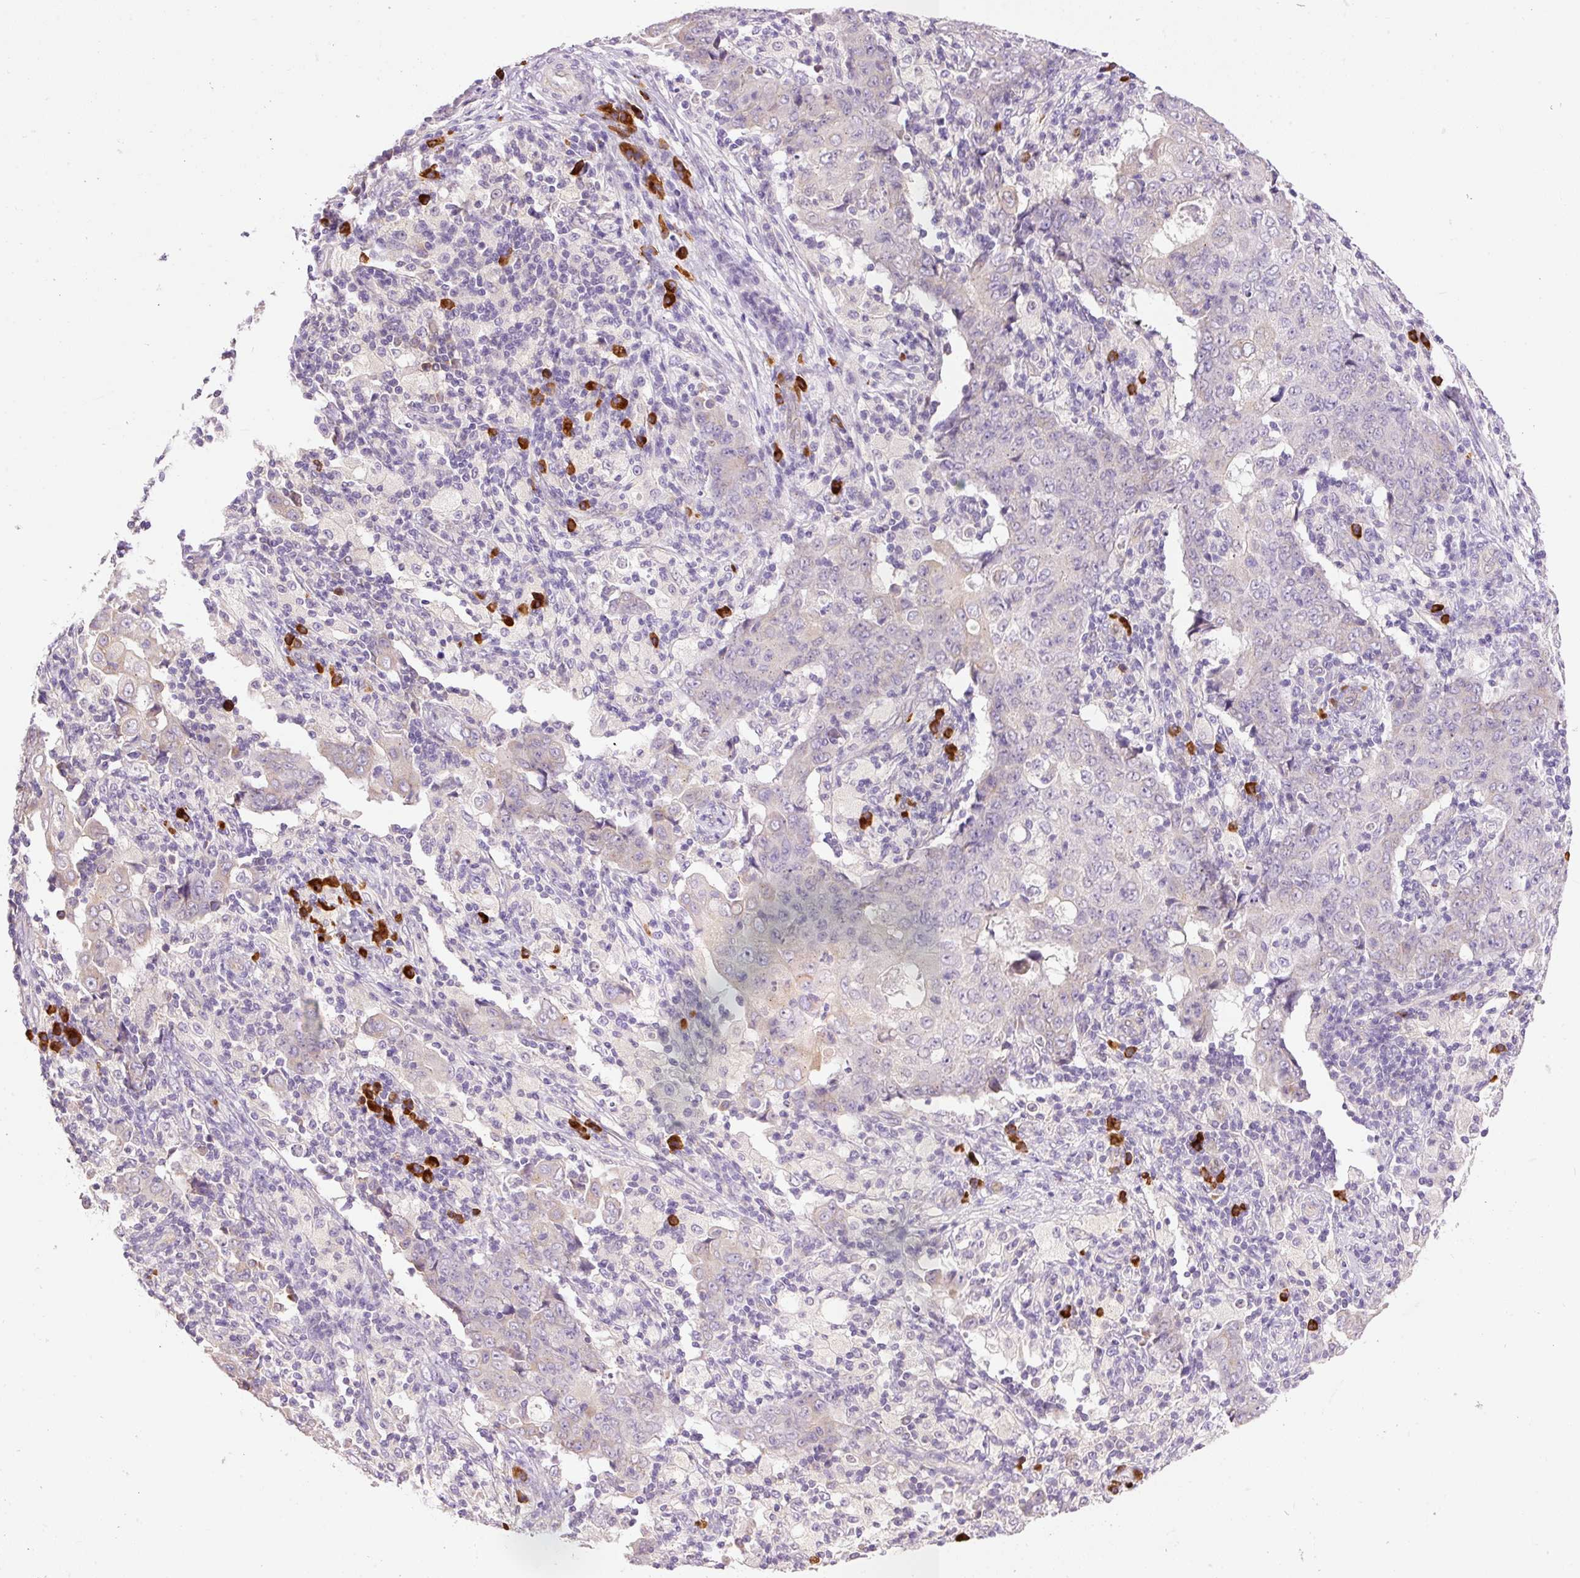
{"staining": {"intensity": "negative", "quantity": "none", "location": "none"}, "tissue": "ovarian cancer", "cell_type": "Tumor cells", "image_type": "cancer", "snomed": [{"axis": "morphology", "description": "Carcinoma, endometroid"}, {"axis": "topography", "description": "Ovary"}], "caption": "Ovarian cancer (endometroid carcinoma) stained for a protein using IHC exhibits no positivity tumor cells.", "gene": "PNPLA5", "patient": {"sex": "female", "age": 42}}